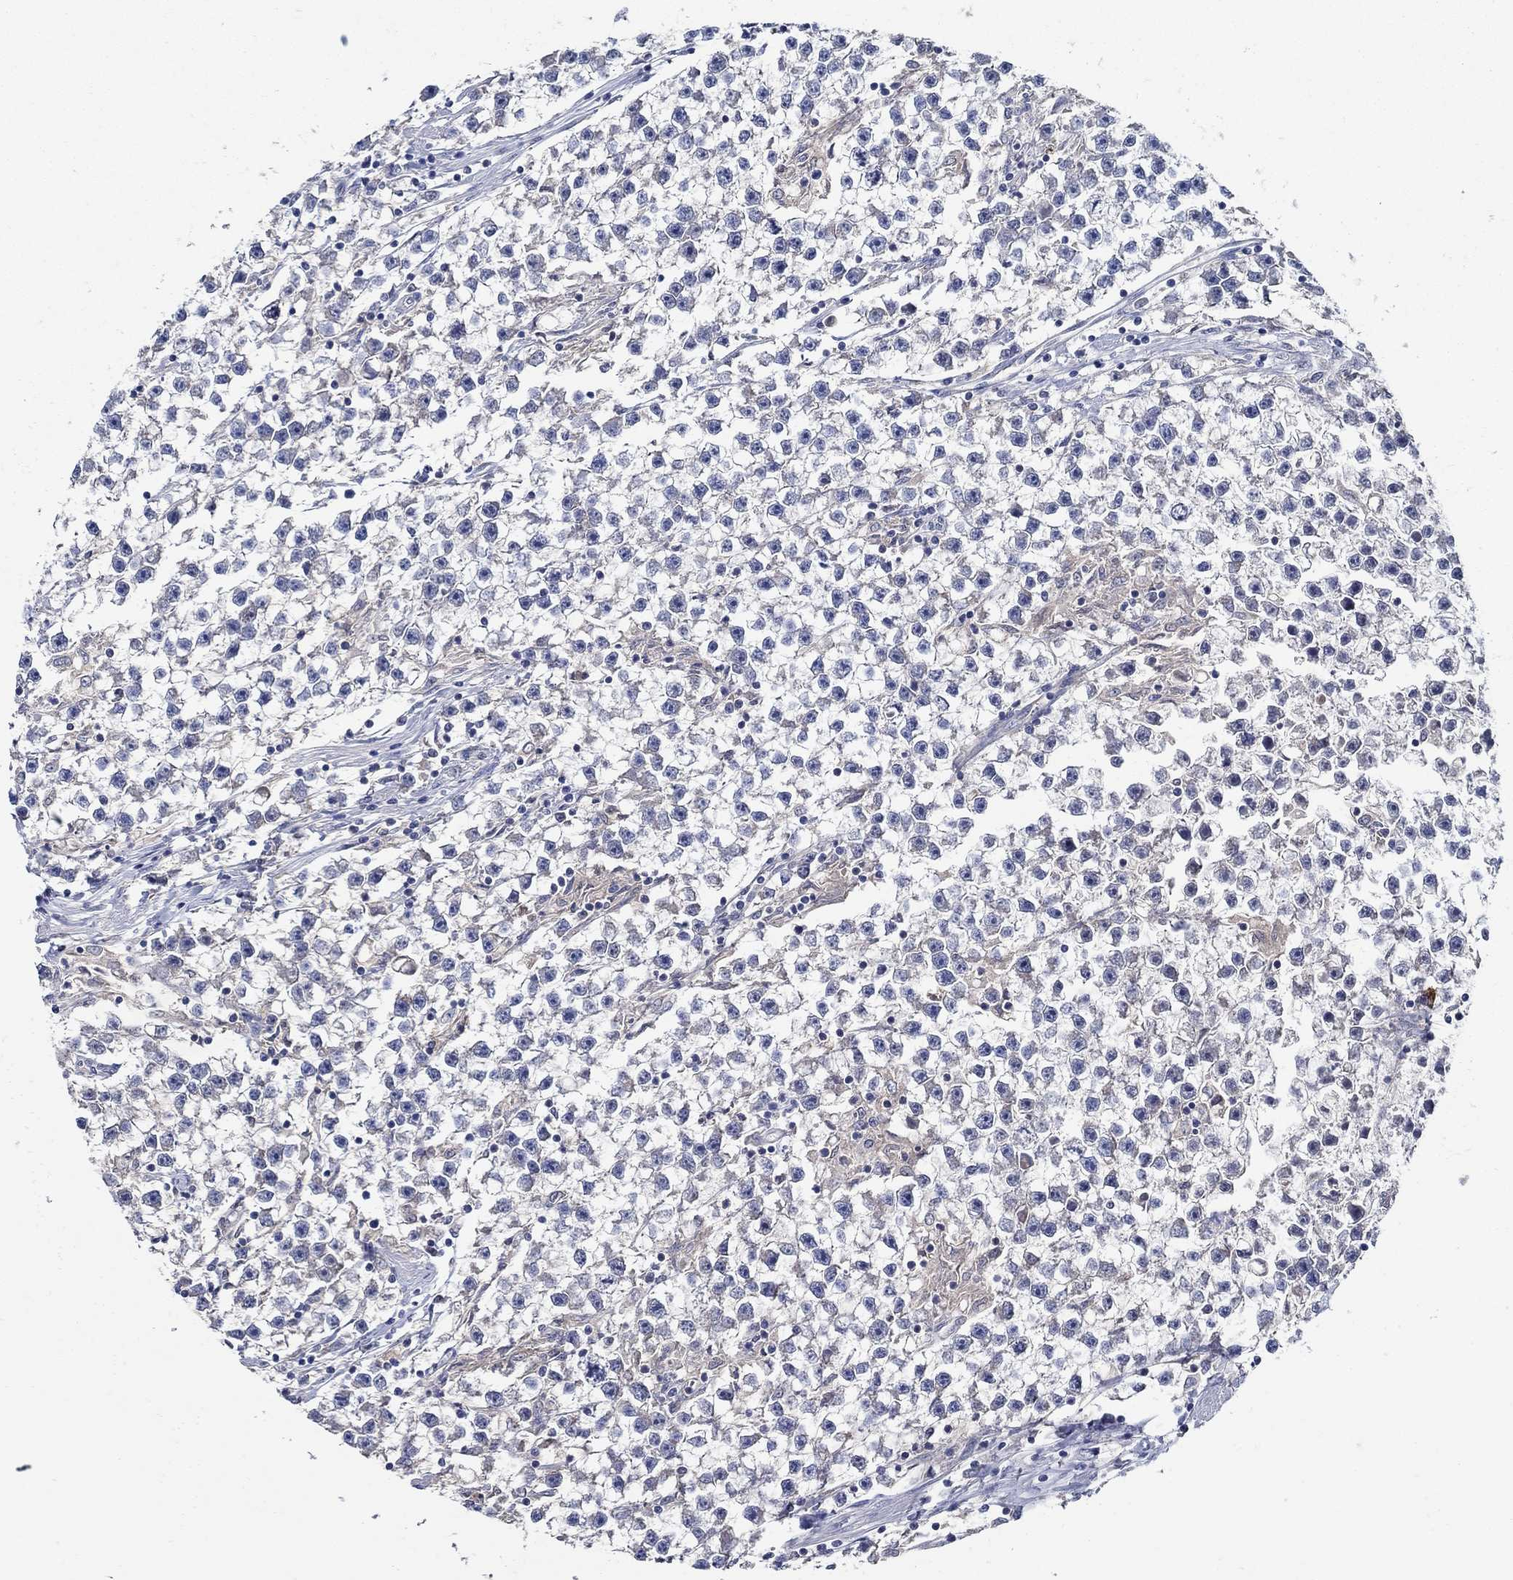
{"staining": {"intensity": "negative", "quantity": "none", "location": "none"}, "tissue": "testis cancer", "cell_type": "Tumor cells", "image_type": "cancer", "snomed": [{"axis": "morphology", "description": "Seminoma, NOS"}, {"axis": "topography", "description": "Testis"}], "caption": "This is a image of immunohistochemistry (IHC) staining of testis cancer, which shows no positivity in tumor cells.", "gene": "MTHFR", "patient": {"sex": "male", "age": 59}}